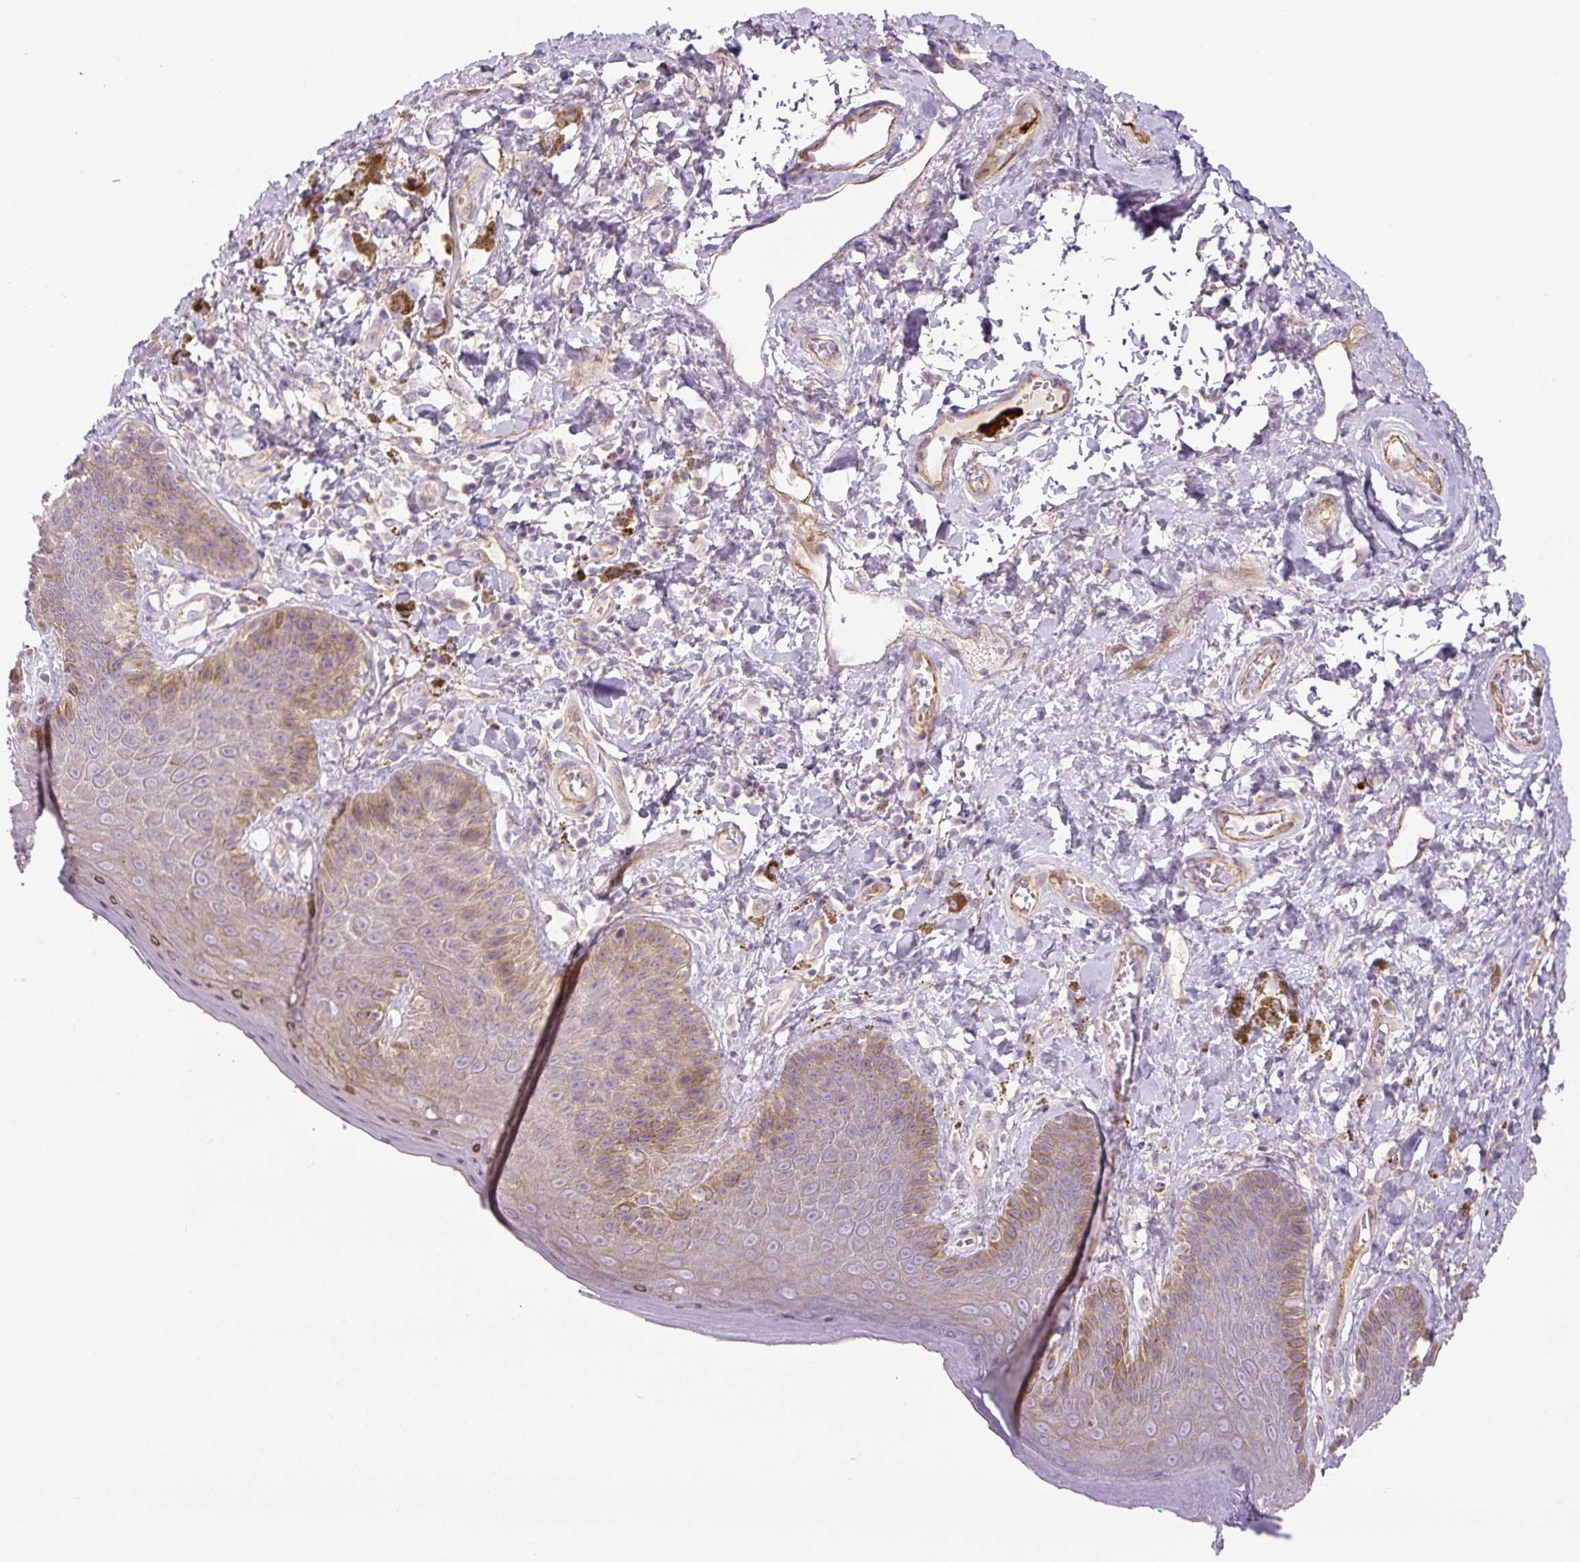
{"staining": {"intensity": "moderate", "quantity": "<25%", "location": "cytoplasmic/membranous"}, "tissue": "skin", "cell_type": "Epidermal cells", "image_type": "normal", "snomed": [{"axis": "morphology", "description": "Normal tissue, NOS"}, {"axis": "topography", "description": "Anal"}, {"axis": "topography", "description": "Peripheral nerve tissue"}], "caption": "Protein expression by immunohistochemistry (IHC) reveals moderate cytoplasmic/membranous staining in approximately <25% of epidermal cells in normal skin. The protein is shown in brown color, while the nuclei are stained blue.", "gene": "CCNI2", "patient": {"sex": "male", "age": 53}}